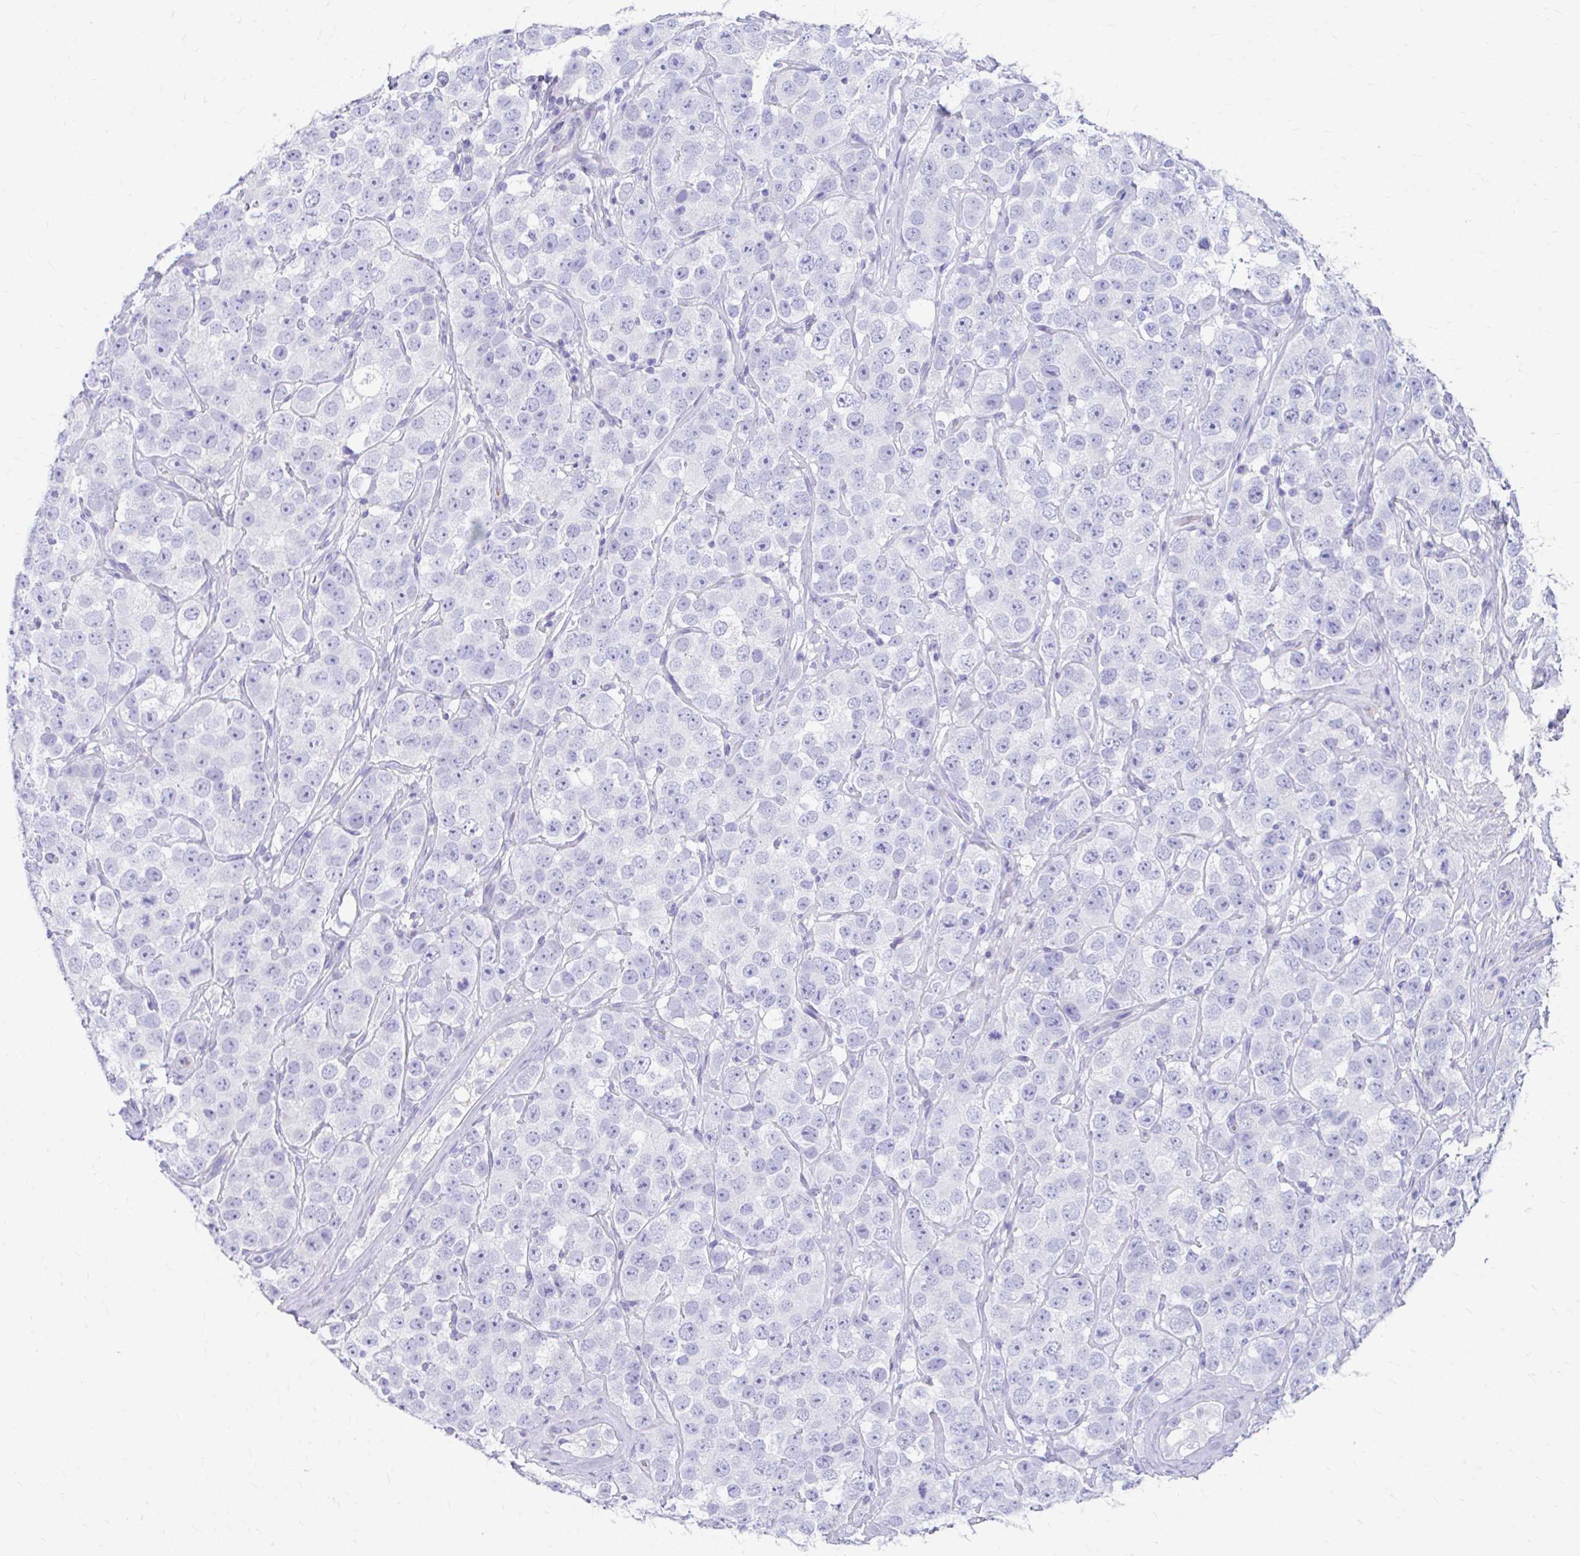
{"staining": {"intensity": "negative", "quantity": "none", "location": "none"}, "tissue": "testis cancer", "cell_type": "Tumor cells", "image_type": "cancer", "snomed": [{"axis": "morphology", "description": "Seminoma, NOS"}, {"axis": "topography", "description": "Testis"}], "caption": "The histopathology image reveals no significant expression in tumor cells of seminoma (testis).", "gene": "KRIT1", "patient": {"sex": "male", "age": 28}}